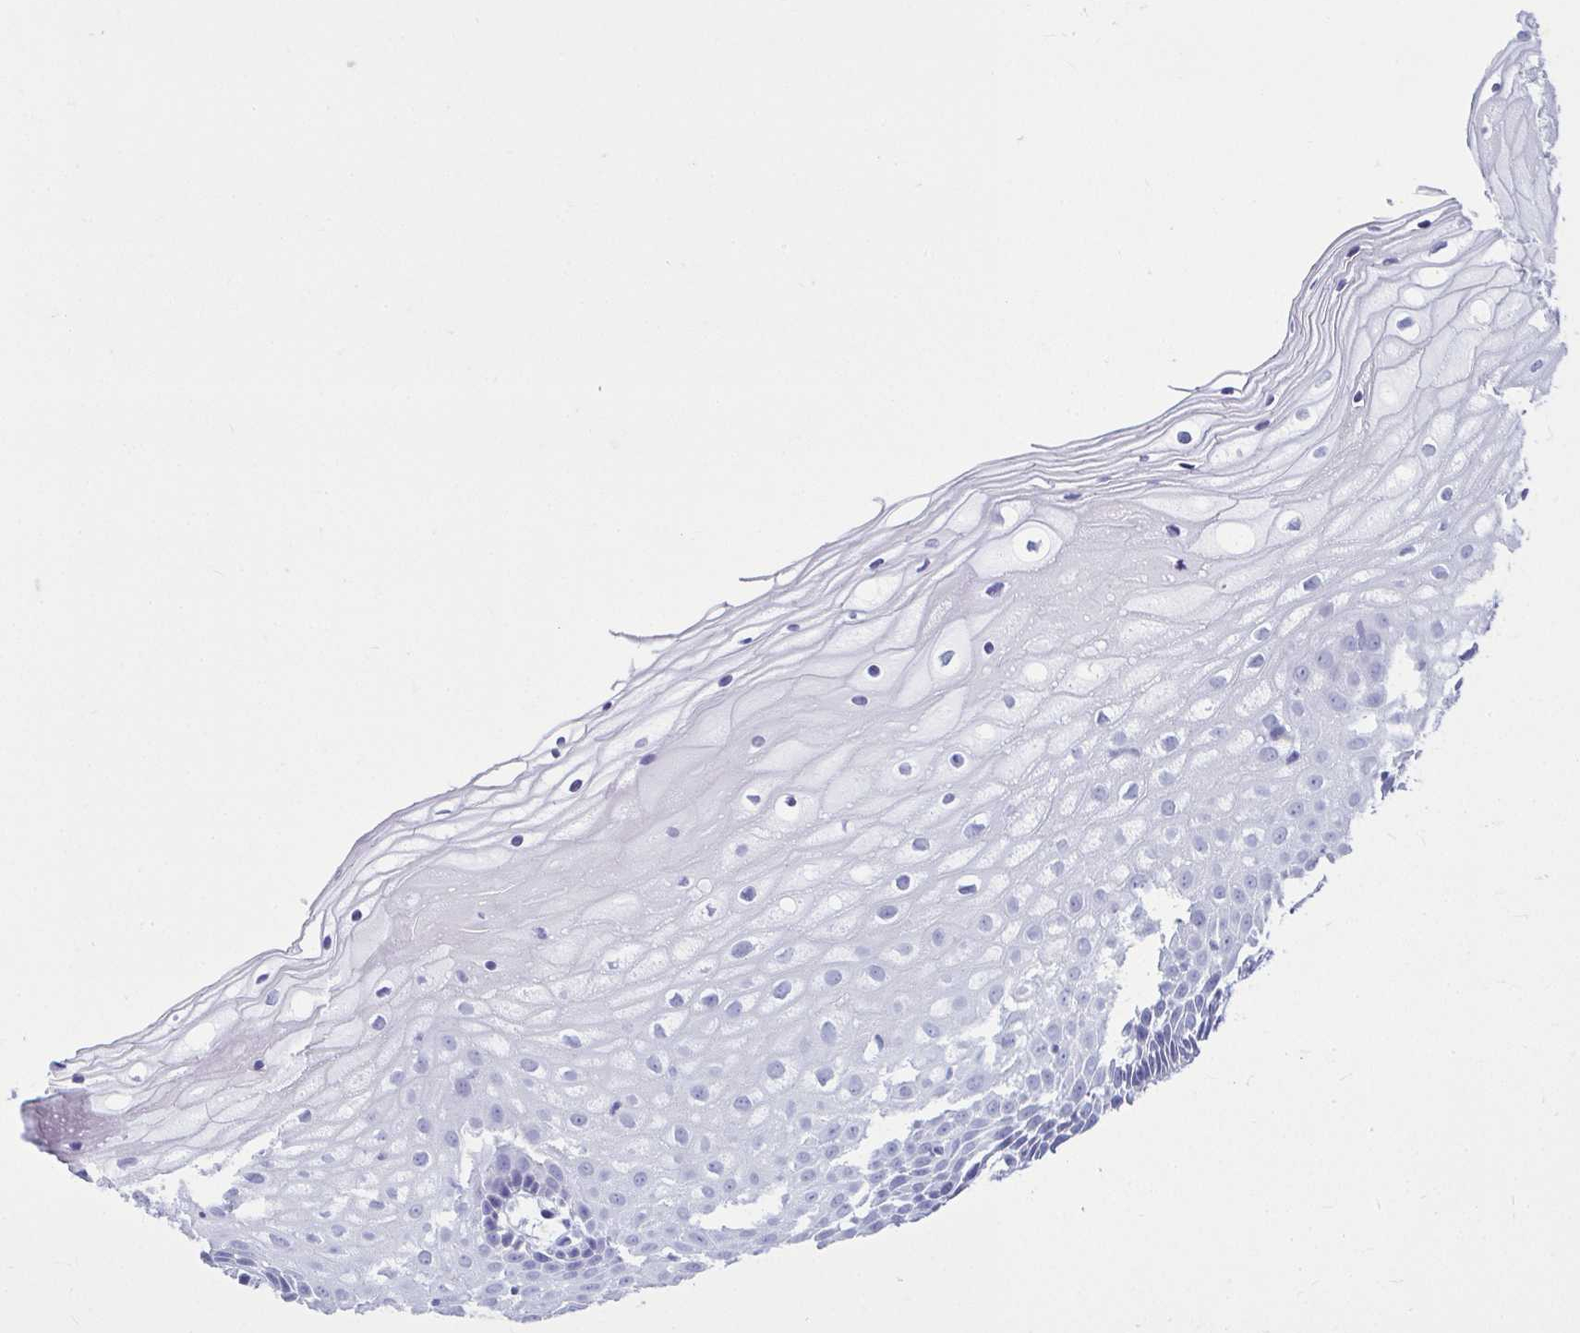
{"staining": {"intensity": "negative", "quantity": "none", "location": "none"}, "tissue": "cervix", "cell_type": "Glandular cells", "image_type": "normal", "snomed": [{"axis": "morphology", "description": "Normal tissue, NOS"}, {"axis": "topography", "description": "Cervix"}], "caption": "Image shows no protein staining in glandular cells of normal cervix. Nuclei are stained in blue.", "gene": "CLGN", "patient": {"sex": "female", "age": 36}}